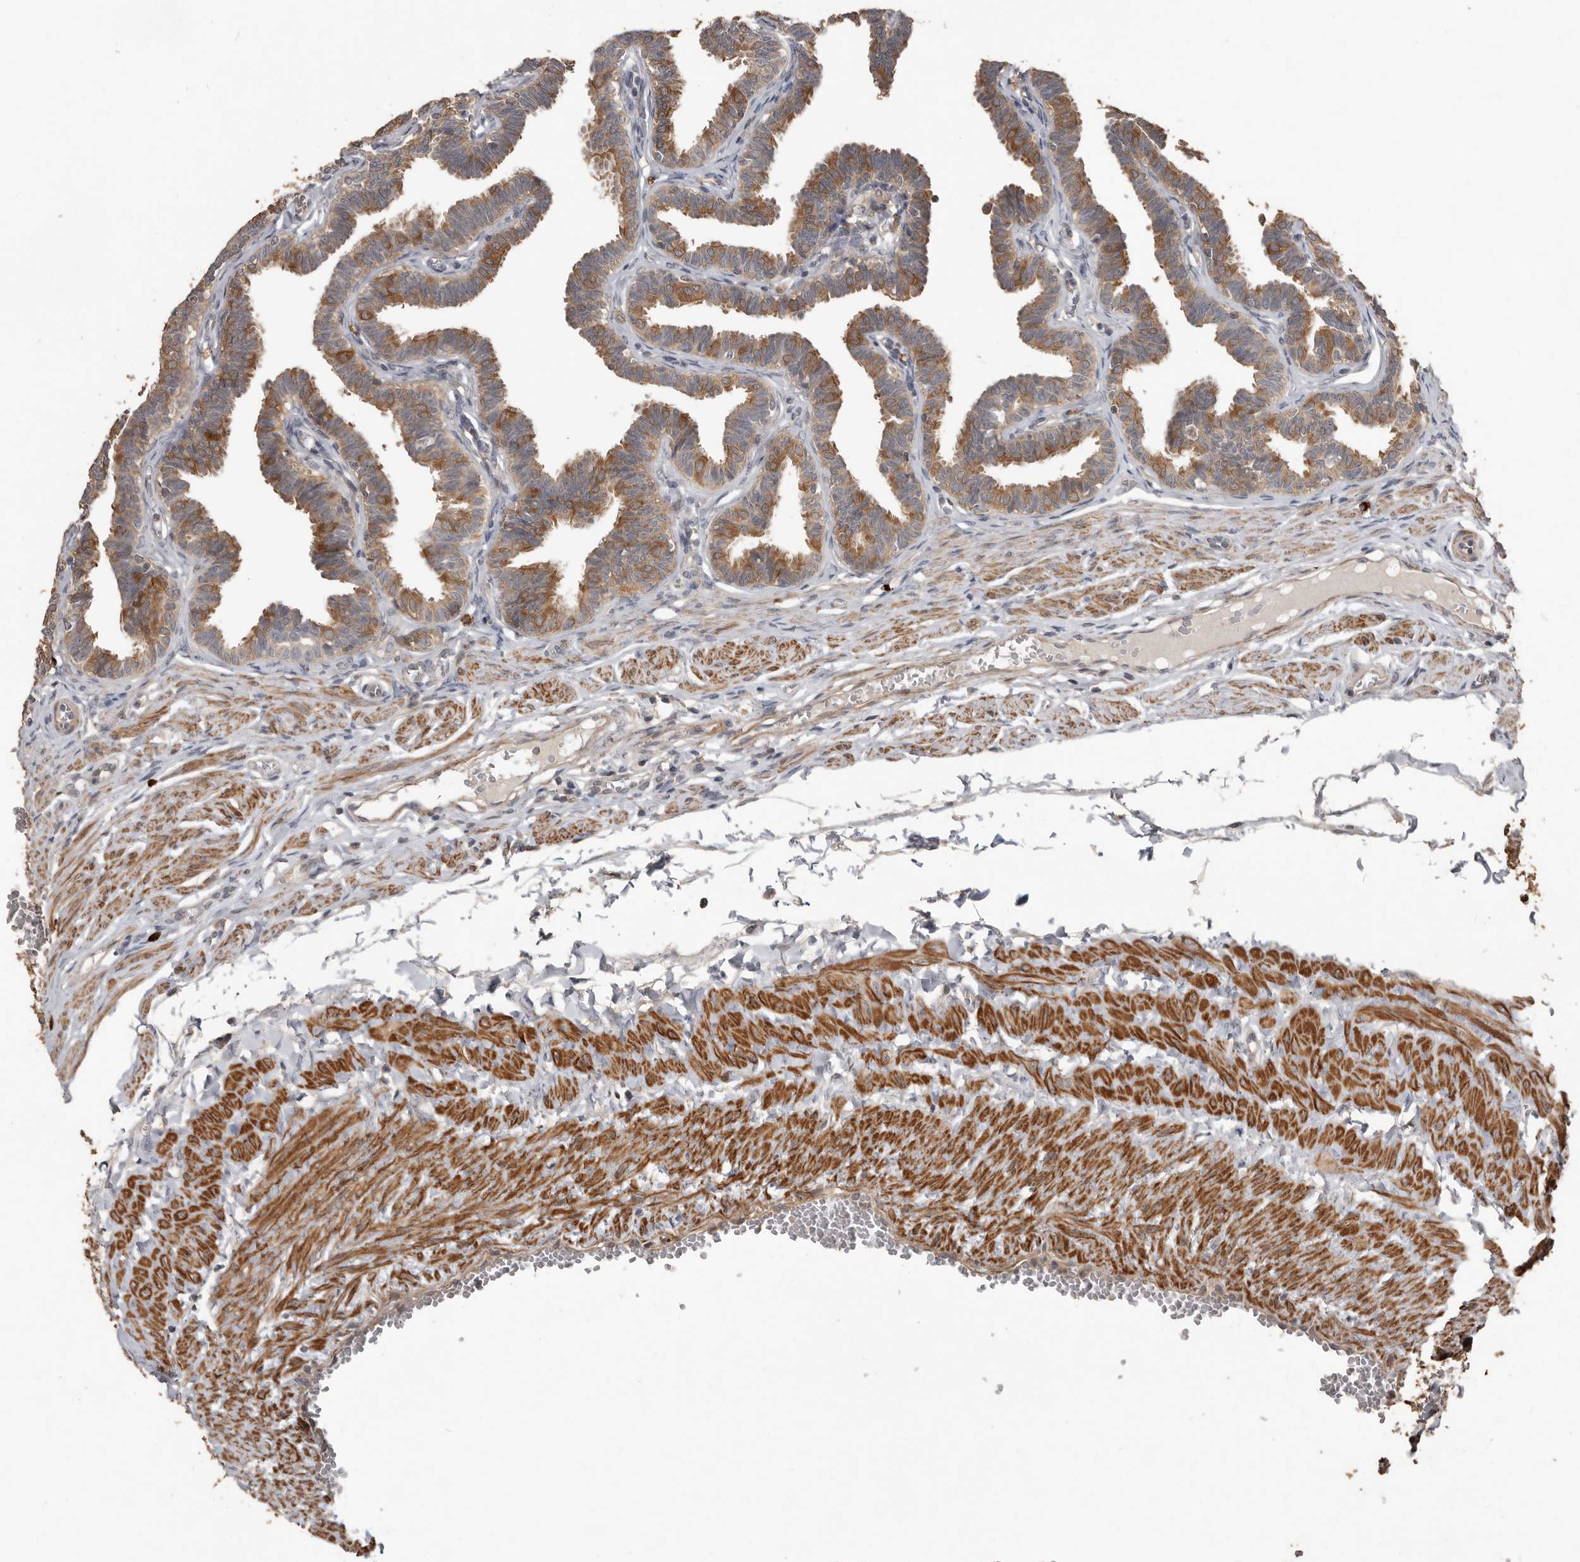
{"staining": {"intensity": "moderate", "quantity": ">75%", "location": "cytoplasmic/membranous"}, "tissue": "fallopian tube", "cell_type": "Glandular cells", "image_type": "normal", "snomed": [{"axis": "morphology", "description": "Normal tissue, NOS"}, {"axis": "topography", "description": "Fallopian tube"}, {"axis": "topography", "description": "Ovary"}], "caption": "Protein analysis of benign fallopian tube shows moderate cytoplasmic/membranous expression in approximately >75% of glandular cells. (DAB (3,3'-diaminobenzidine) IHC, brown staining for protein, blue staining for nuclei).", "gene": "BAMBI", "patient": {"sex": "female", "age": 23}}